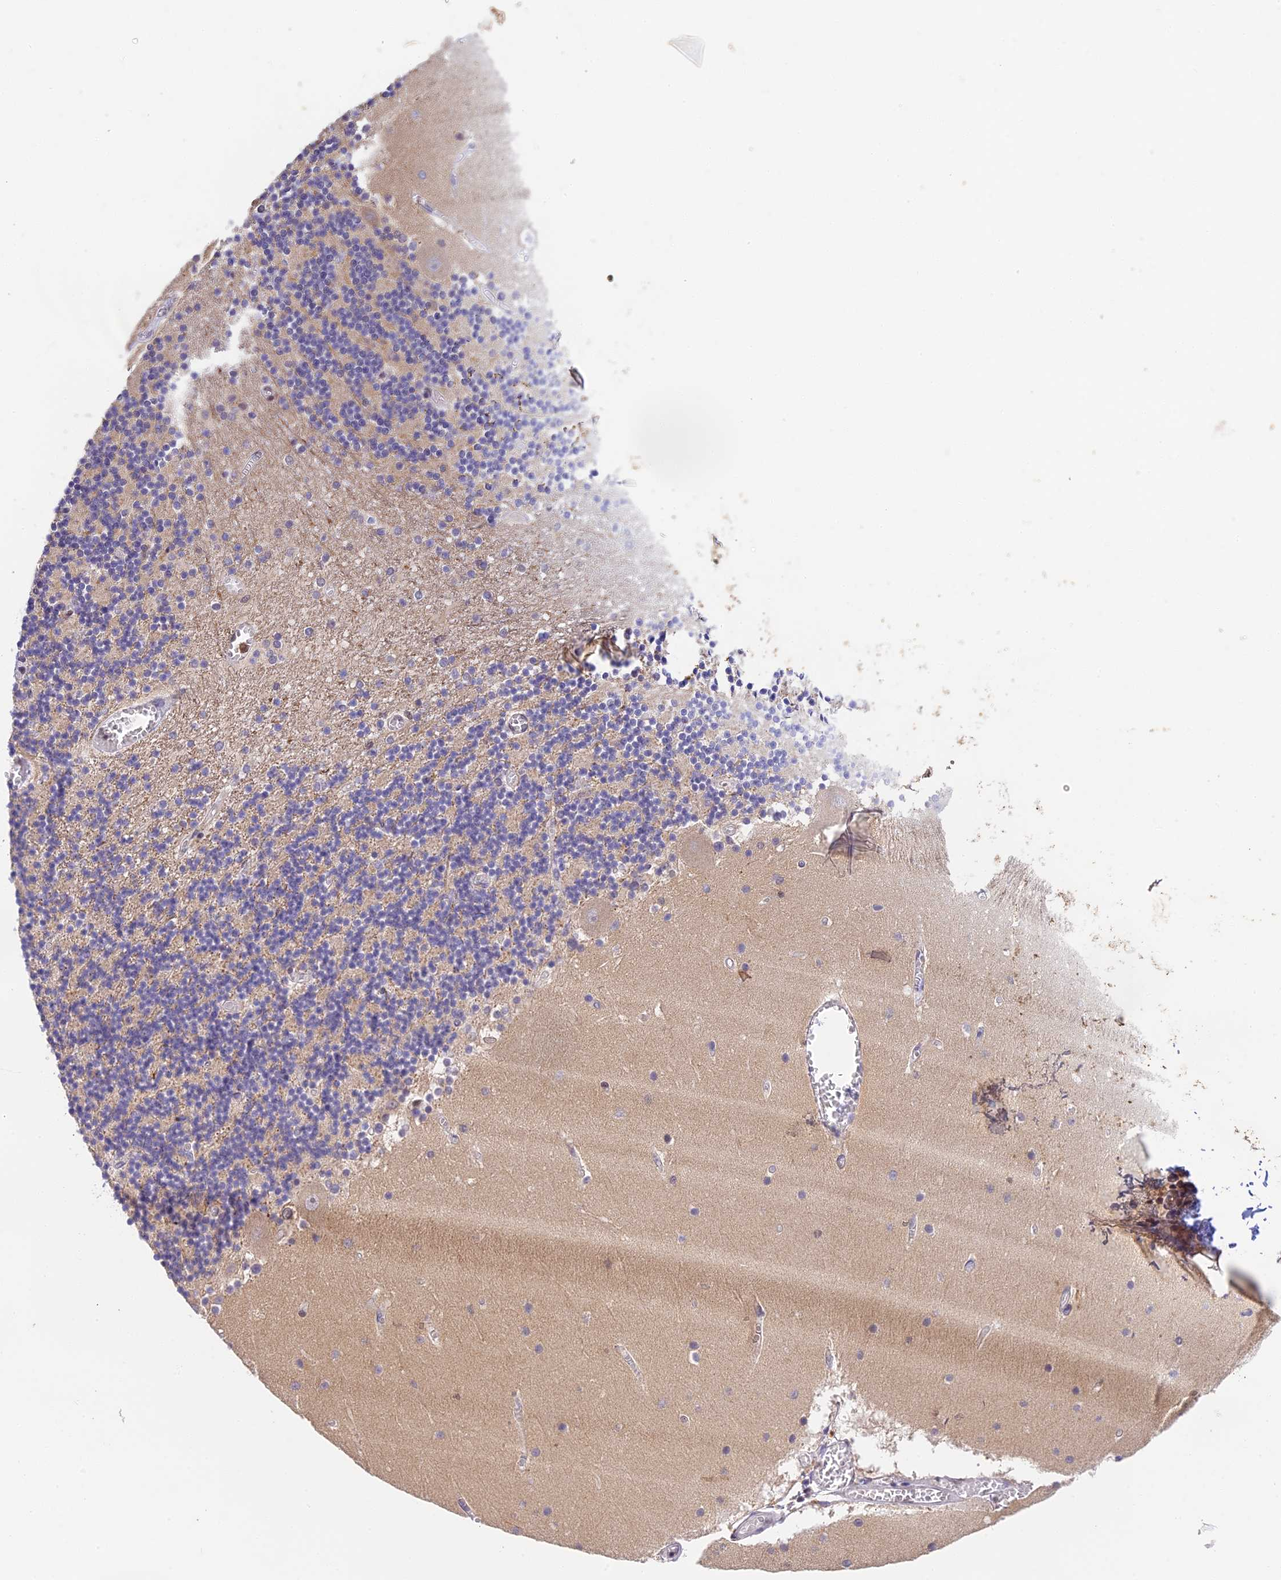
{"staining": {"intensity": "negative", "quantity": "none", "location": "none"}, "tissue": "cerebellum", "cell_type": "Cells in granular layer", "image_type": "normal", "snomed": [{"axis": "morphology", "description": "Normal tissue, NOS"}, {"axis": "topography", "description": "Cerebellum"}], "caption": "Immunohistochemistry histopathology image of unremarkable cerebellum: human cerebellum stained with DAB (3,3'-diaminobenzidine) displays no significant protein expression in cells in granular layer.", "gene": "PEX16", "patient": {"sex": "female", "age": 28}}